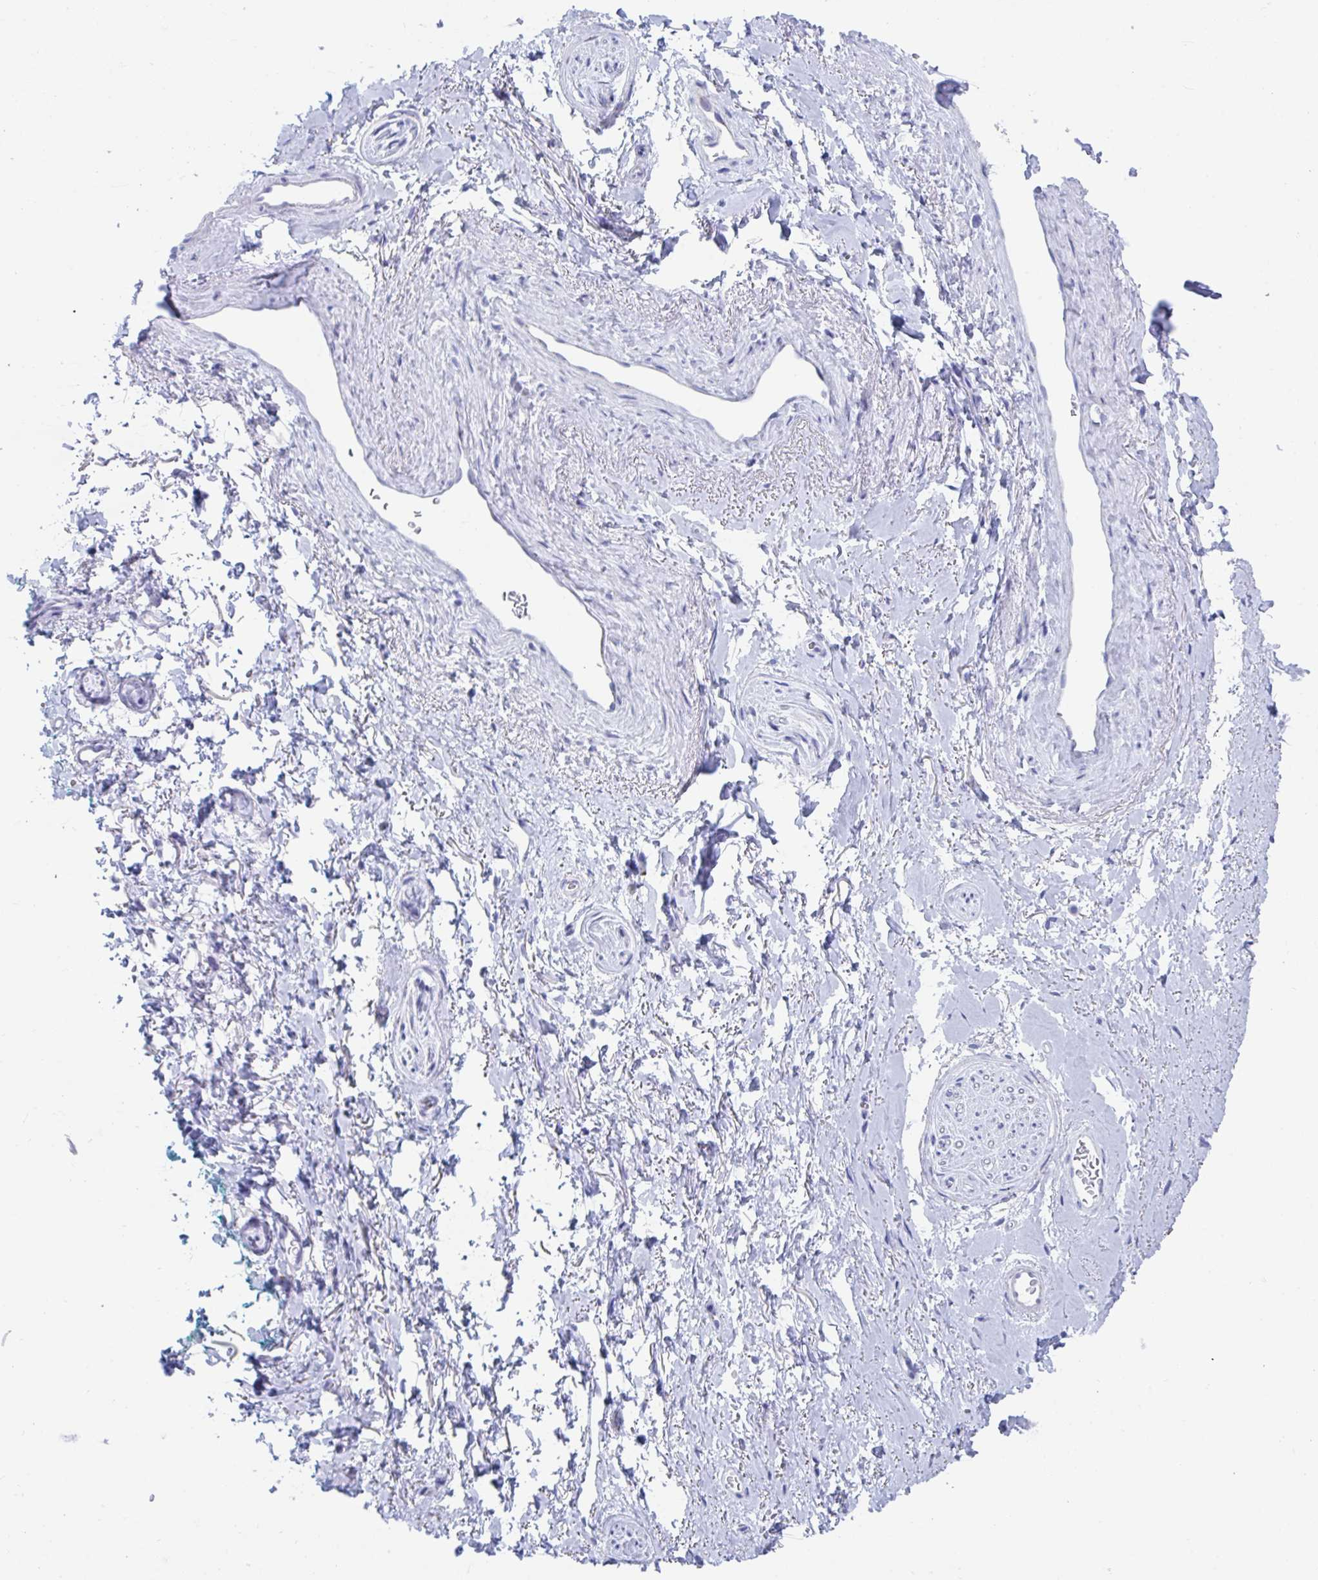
{"staining": {"intensity": "negative", "quantity": "none", "location": "none"}, "tissue": "adipose tissue", "cell_type": "Adipocytes", "image_type": "normal", "snomed": [{"axis": "morphology", "description": "Normal tissue, NOS"}, {"axis": "topography", "description": "Vulva"}, {"axis": "topography", "description": "Peripheral nerve tissue"}], "caption": "The micrograph demonstrates no significant staining in adipocytes of adipose tissue.", "gene": "TTC30A", "patient": {"sex": "female", "age": 66}}